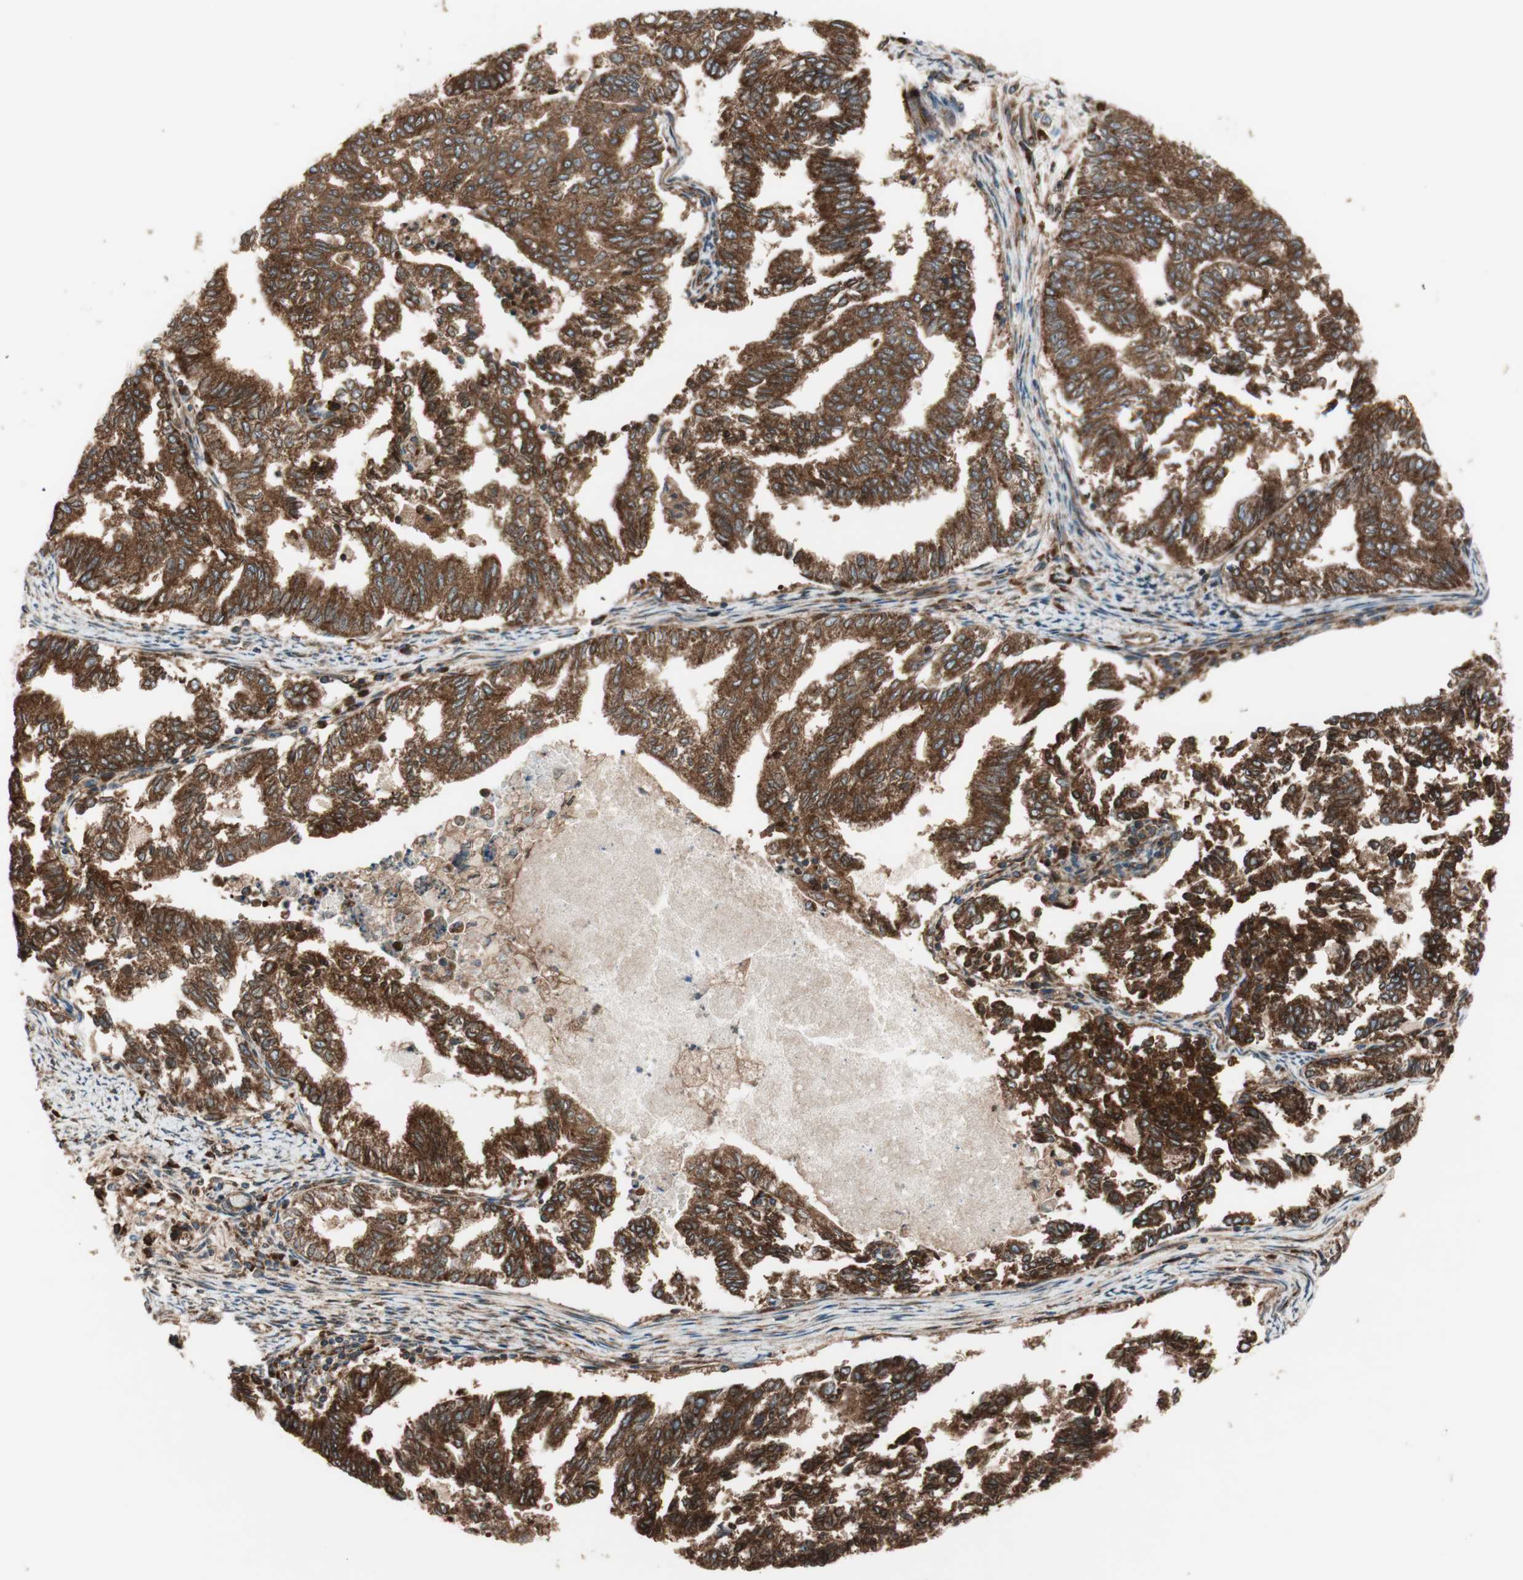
{"staining": {"intensity": "strong", "quantity": ">75%", "location": "cytoplasmic/membranous"}, "tissue": "endometrial cancer", "cell_type": "Tumor cells", "image_type": "cancer", "snomed": [{"axis": "morphology", "description": "Adenocarcinoma, NOS"}, {"axis": "topography", "description": "Endometrium"}], "caption": "This is a photomicrograph of immunohistochemistry (IHC) staining of endometrial cancer (adenocarcinoma), which shows strong positivity in the cytoplasmic/membranous of tumor cells.", "gene": "RAB5A", "patient": {"sex": "female", "age": 79}}